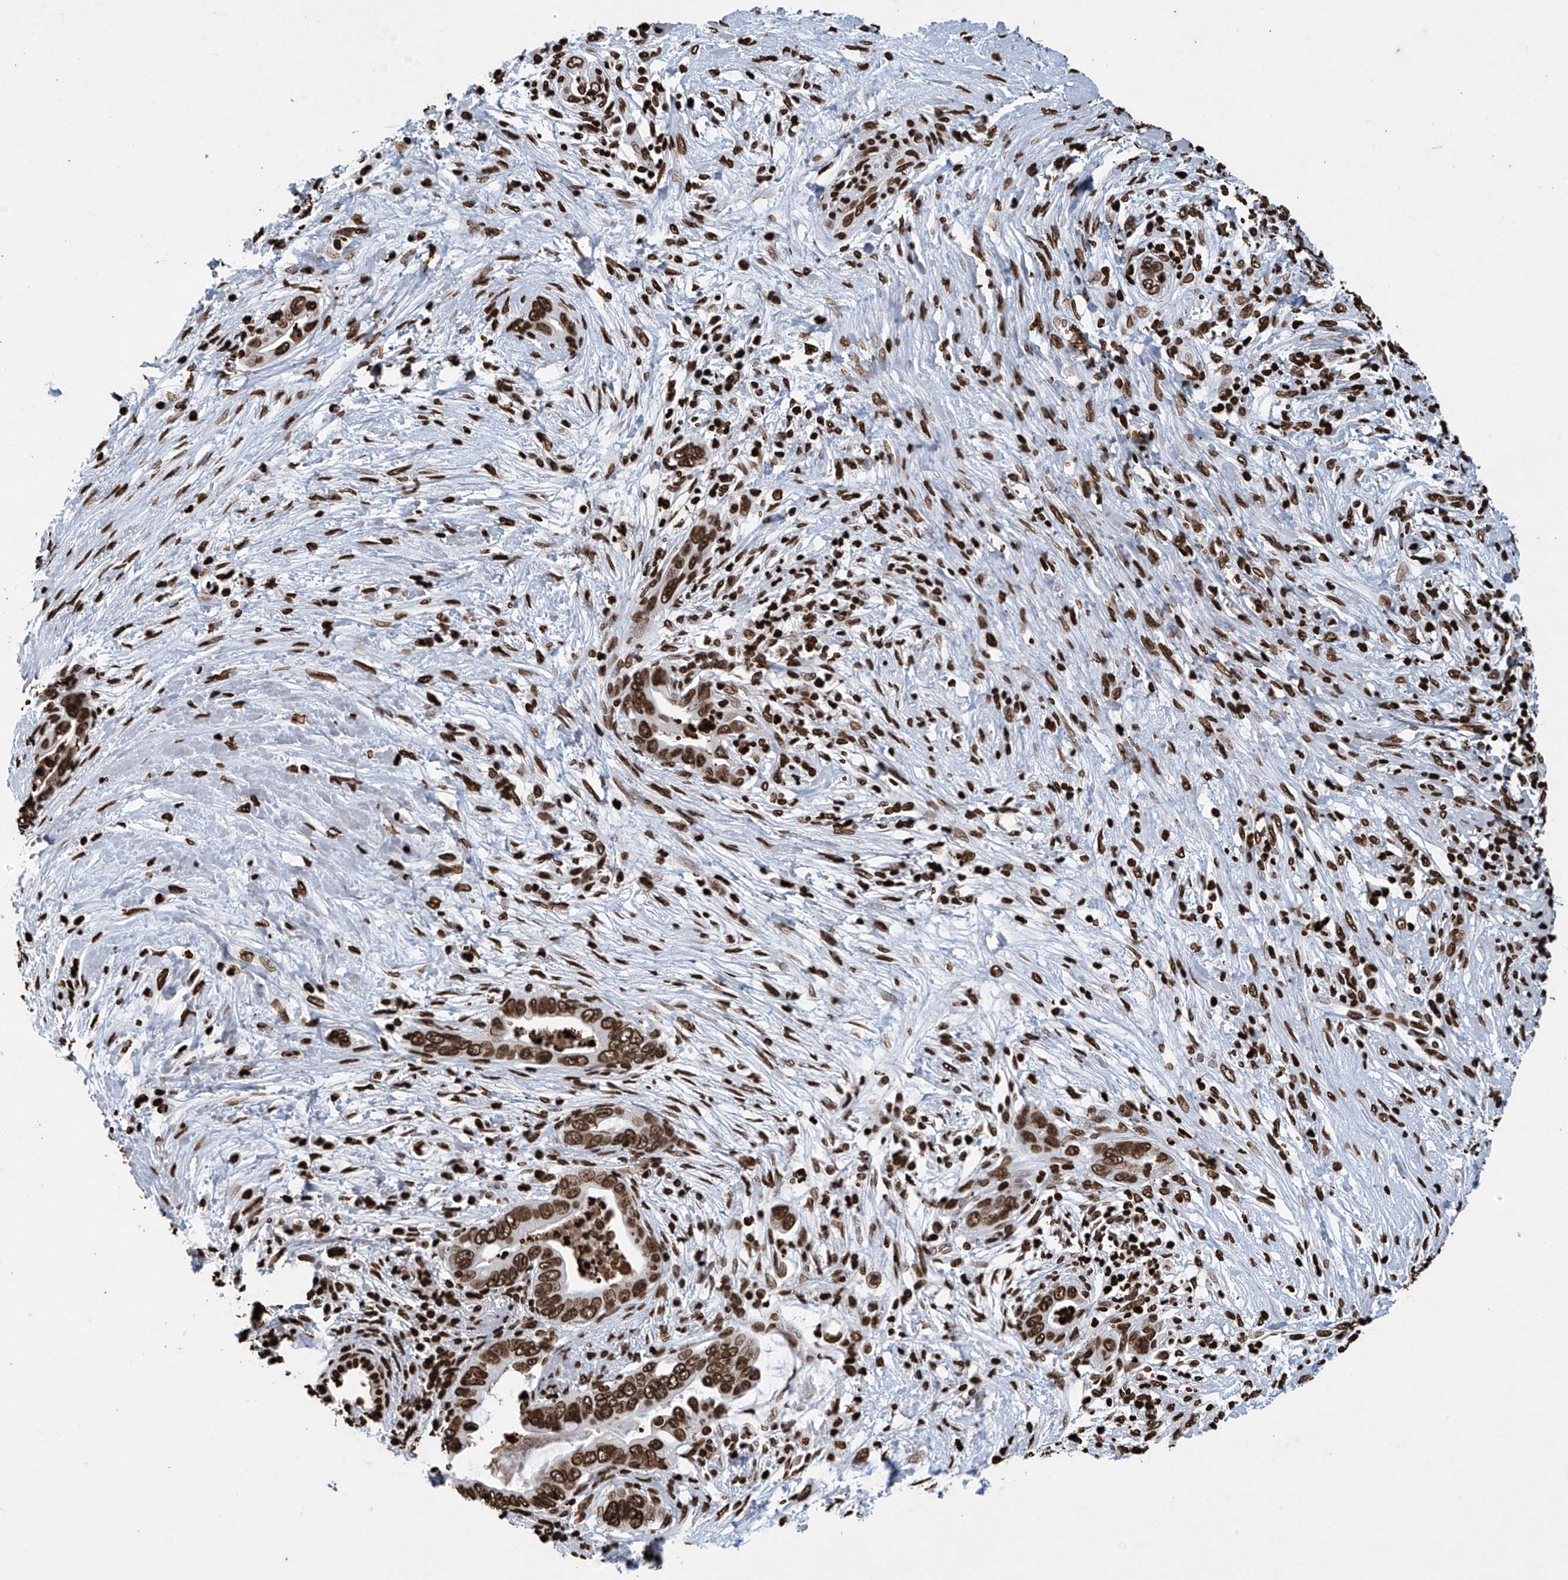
{"staining": {"intensity": "strong", "quantity": ">75%", "location": "nuclear"}, "tissue": "pancreatic cancer", "cell_type": "Tumor cells", "image_type": "cancer", "snomed": [{"axis": "morphology", "description": "Adenocarcinoma, NOS"}, {"axis": "topography", "description": "Pancreas"}], "caption": "This image shows IHC staining of human adenocarcinoma (pancreatic), with high strong nuclear expression in approximately >75% of tumor cells.", "gene": "H3-3A", "patient": {"sex": "male", "age": 75}}